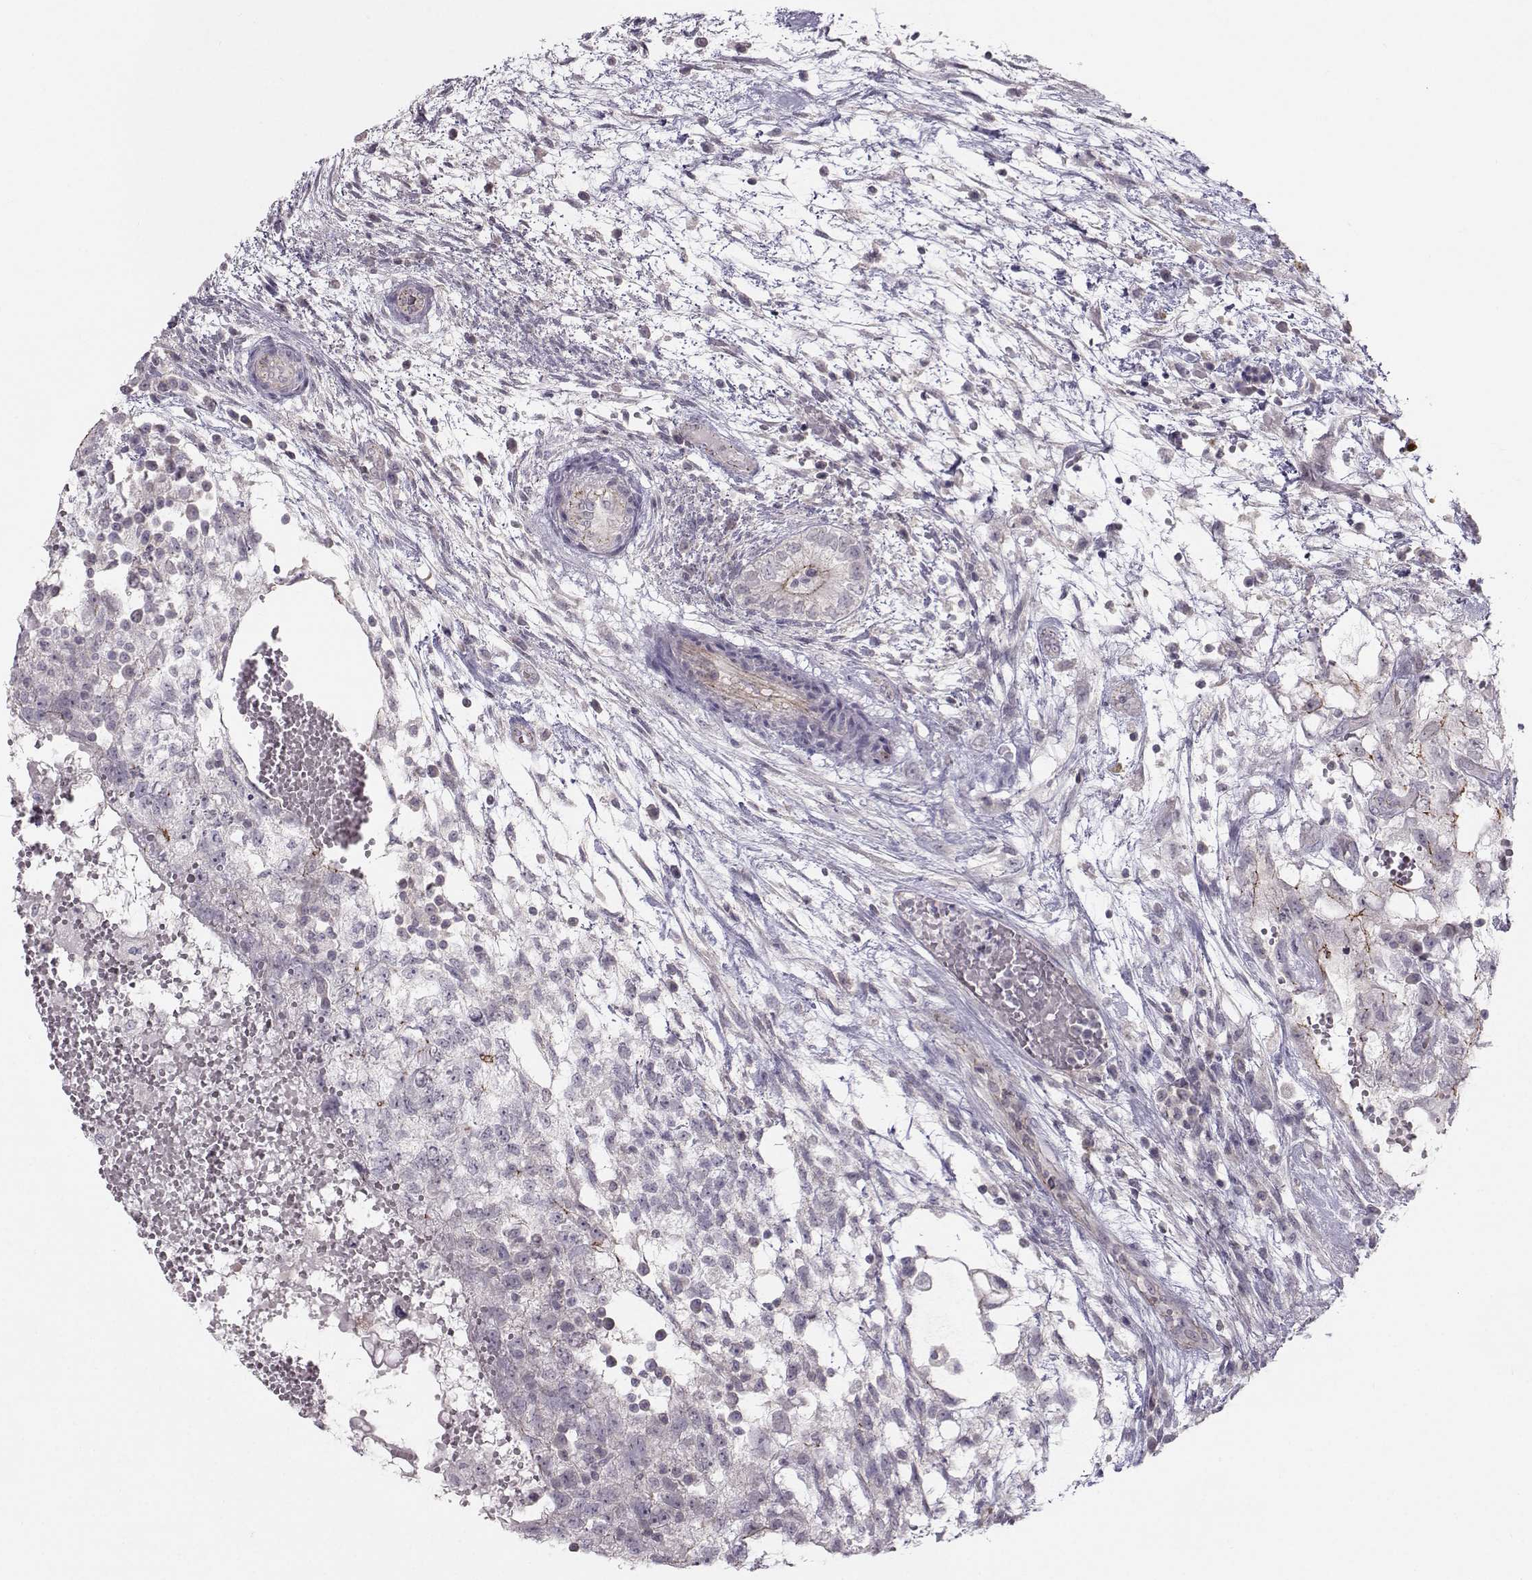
{"staining": {"intensity": "negative", "quantity": "none", "location": "none"}, "tissue": "testis cancer", "cell_type": "Tumor cells", "image_type": "cancer", "snomed": [{"axis": "morphology", "description": "Normal tissue, NOS"}, {"axis": "morphology", "description": "Carcinoma, Embryonal, NOS"}, {"axis": "topography", "description": "Testis"}, {"axis": "topography", "description": "Epididymis"}], "caption": "Tumor cells are negative for brown protein staining in testis cancer.", "gene": "MAST1", "patient": {"sex": "male", "age": 32}}